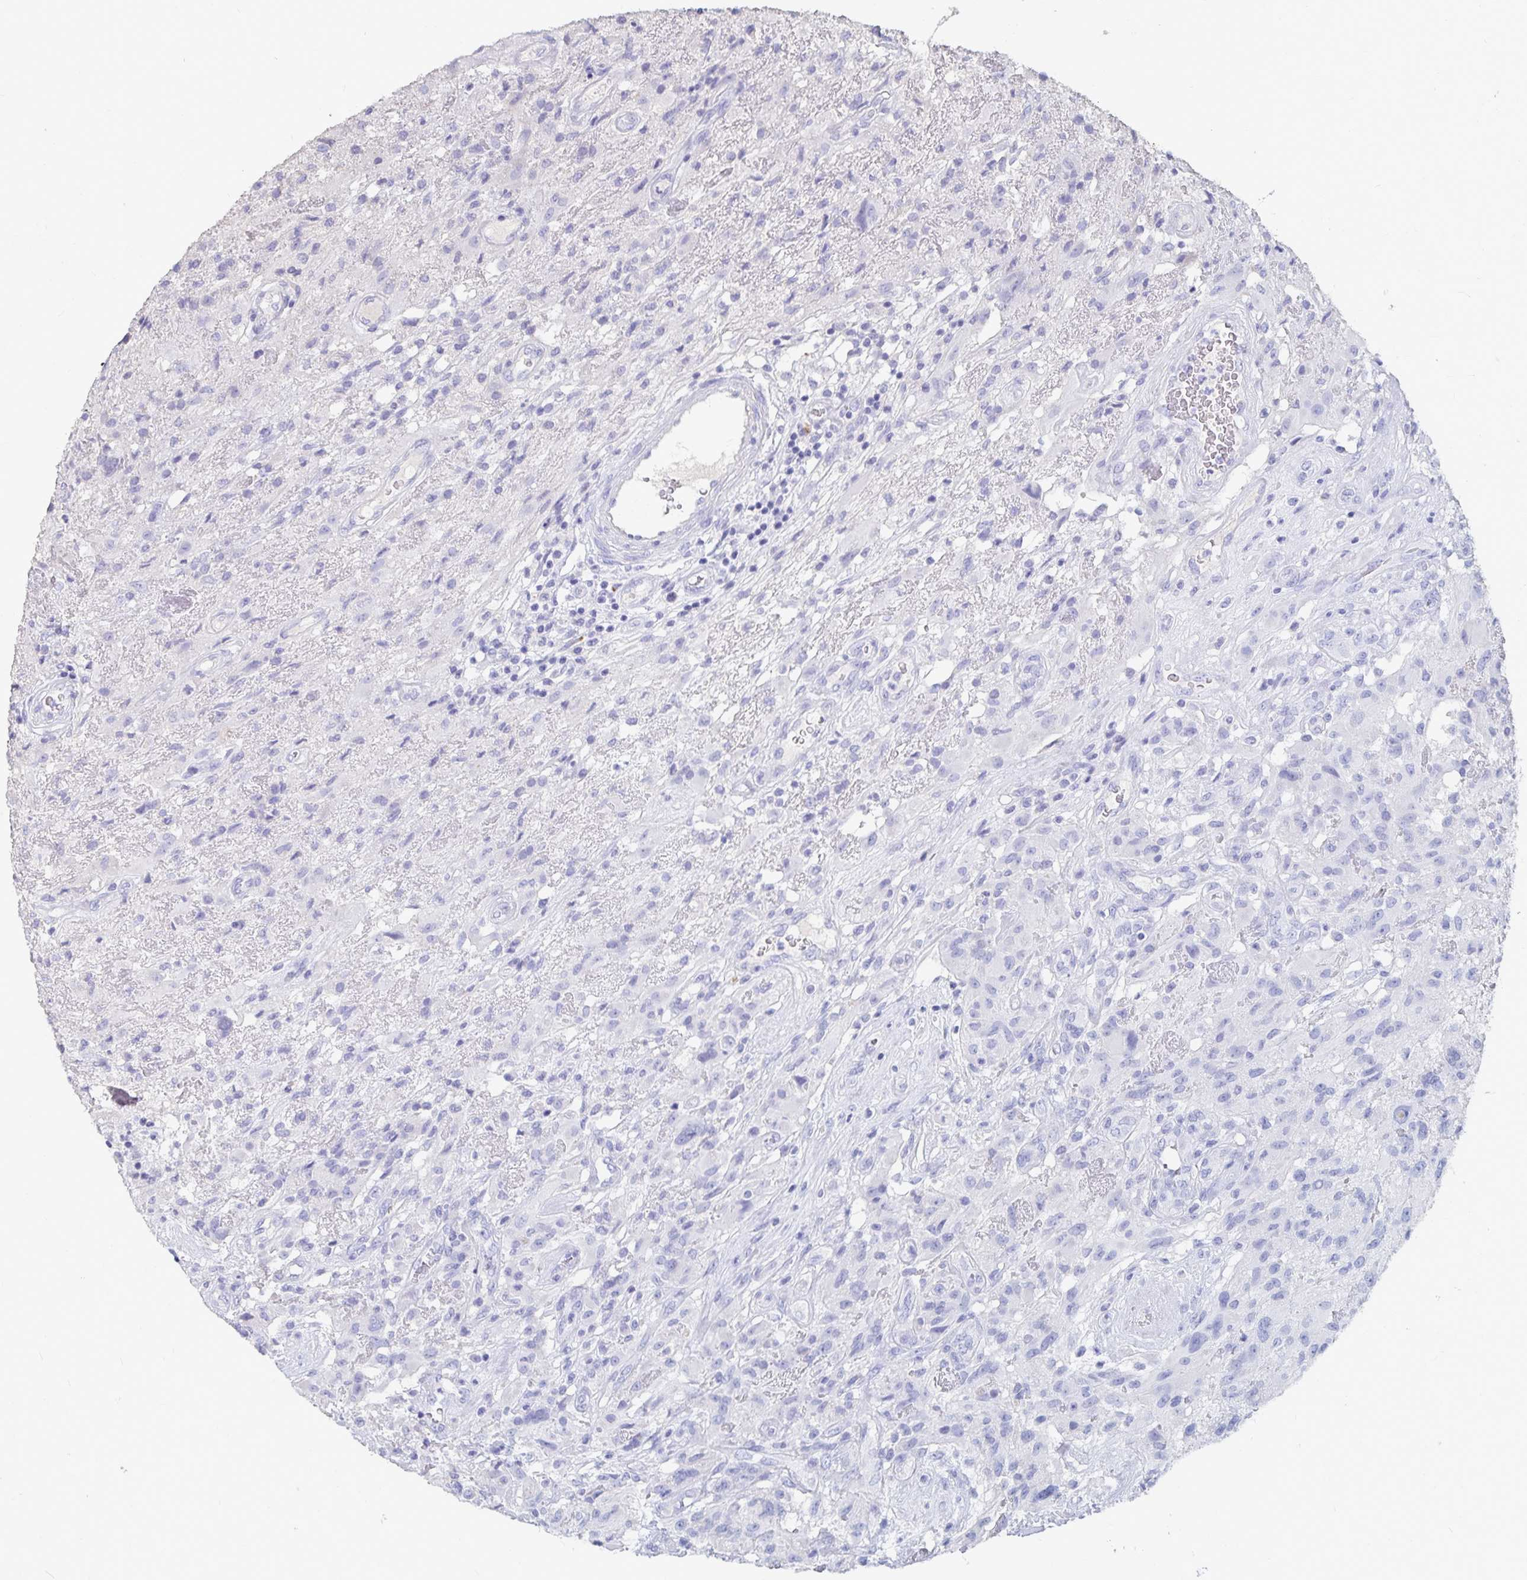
{"staining": {"intensity": "negative", "quantity": "none", "location": "none"}, "tissue": "glioma", "cell_type": "Tumor cells", "image_type": "cancer", "snomed": [{"axis": "morphology", "description": "Glioma, malignant, High grade"}, {"axis": "topography", "description": "Brain"}], "caption": "The image reveals no significant expression in tumor cells of glioma.", "gene": "CFAP69", "patient": {"sex": "male", "age": 46}}